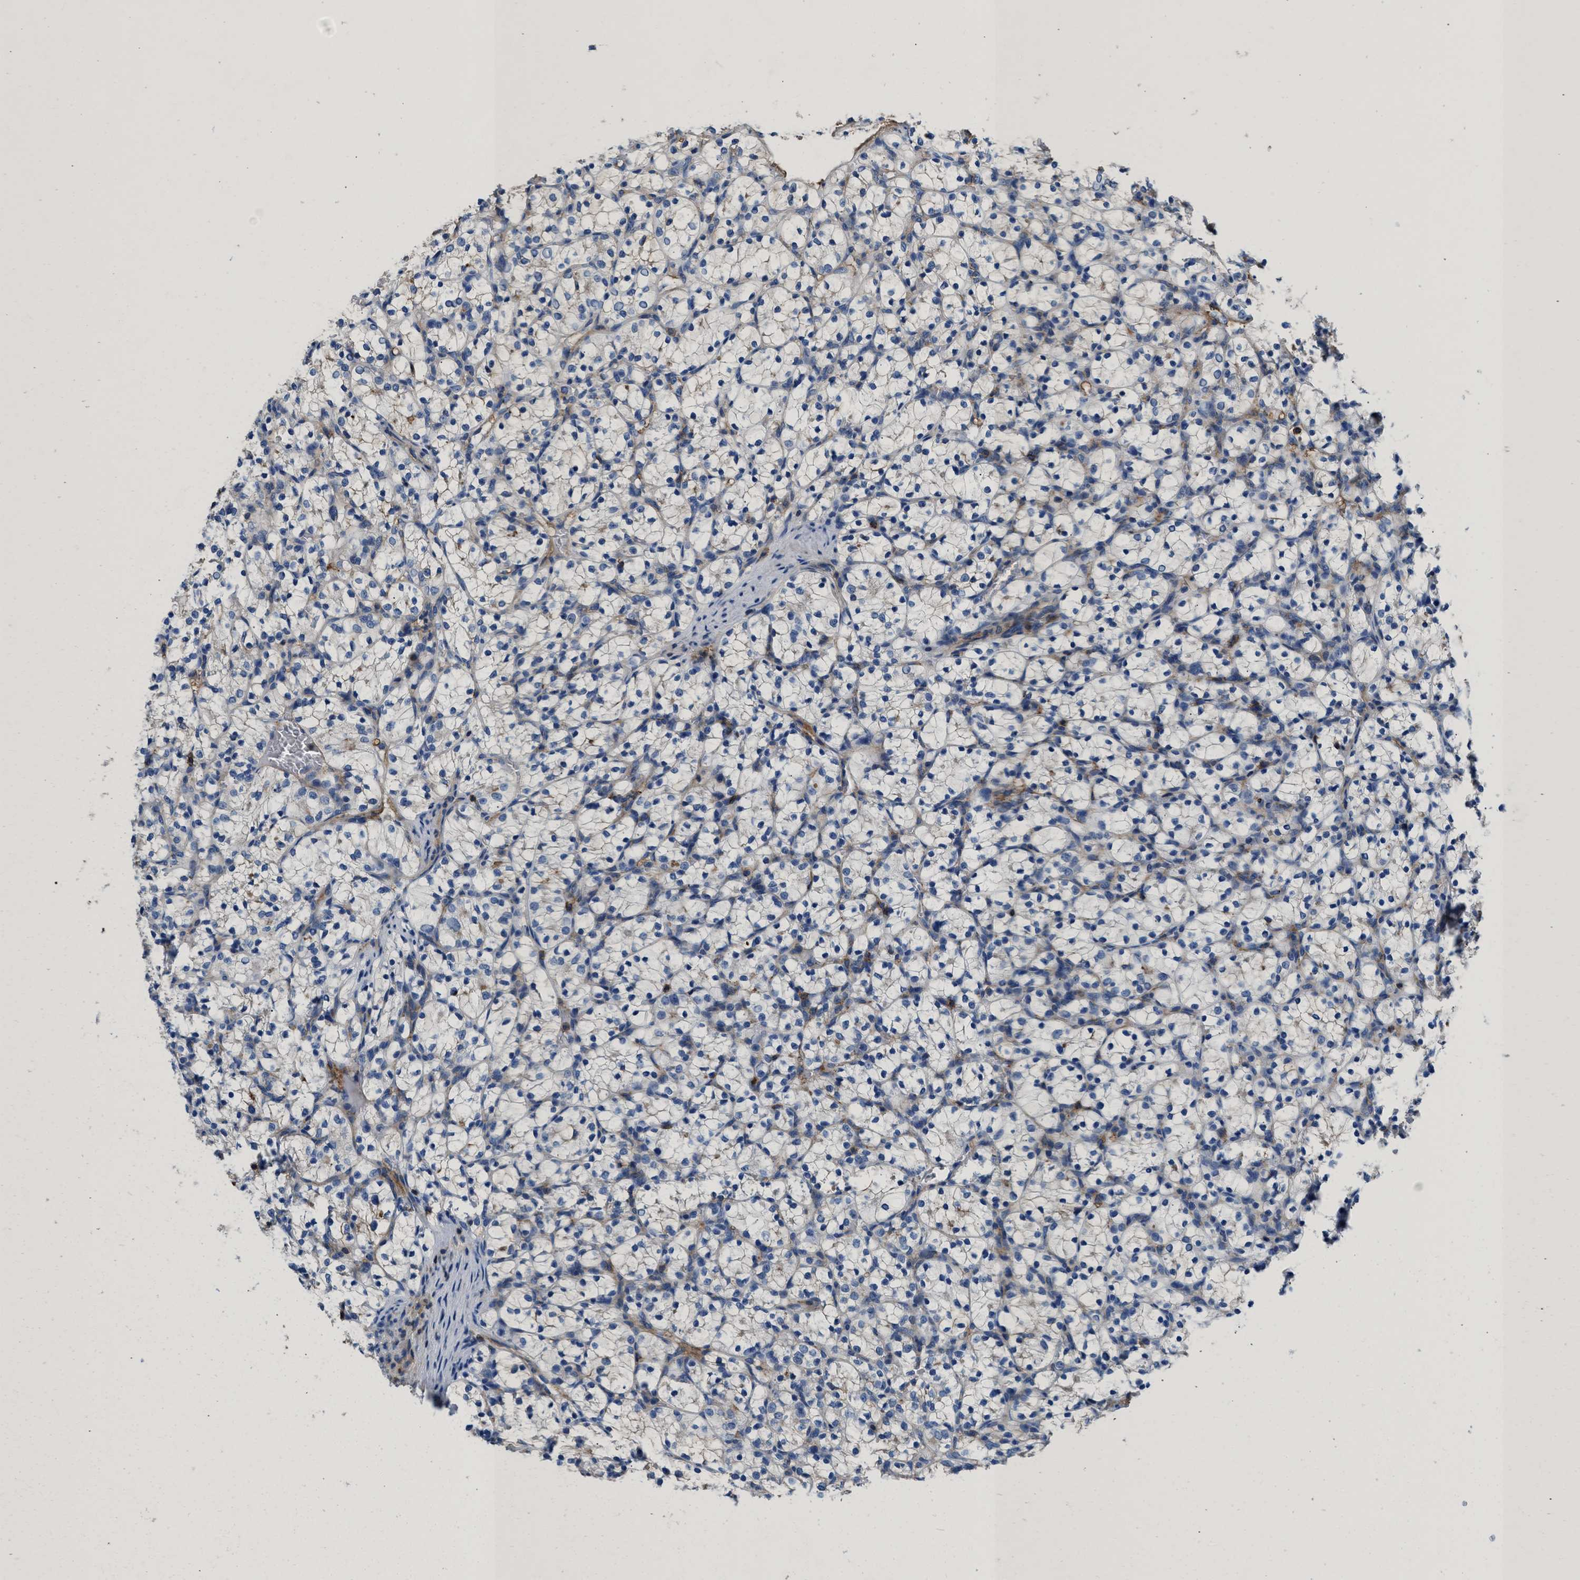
{"staining": {"intensity": "negative", "quantity": "none", "location": "none"}, "tissue": "renal cancer", "cell_type": "Tumor cells", "image_type": "cancer", "snomed": [{"axis": "morphology", "description": "Adenocarcinoma, NOS"}, {"axis": "topography", "description": "Kidney"}], "caption": "An image of human renal cancer (adenocarcinoma) is negative for staining in tumor cells.", "gene": "KCNQ4", "patient": {"sex": "female", "age": 69}}